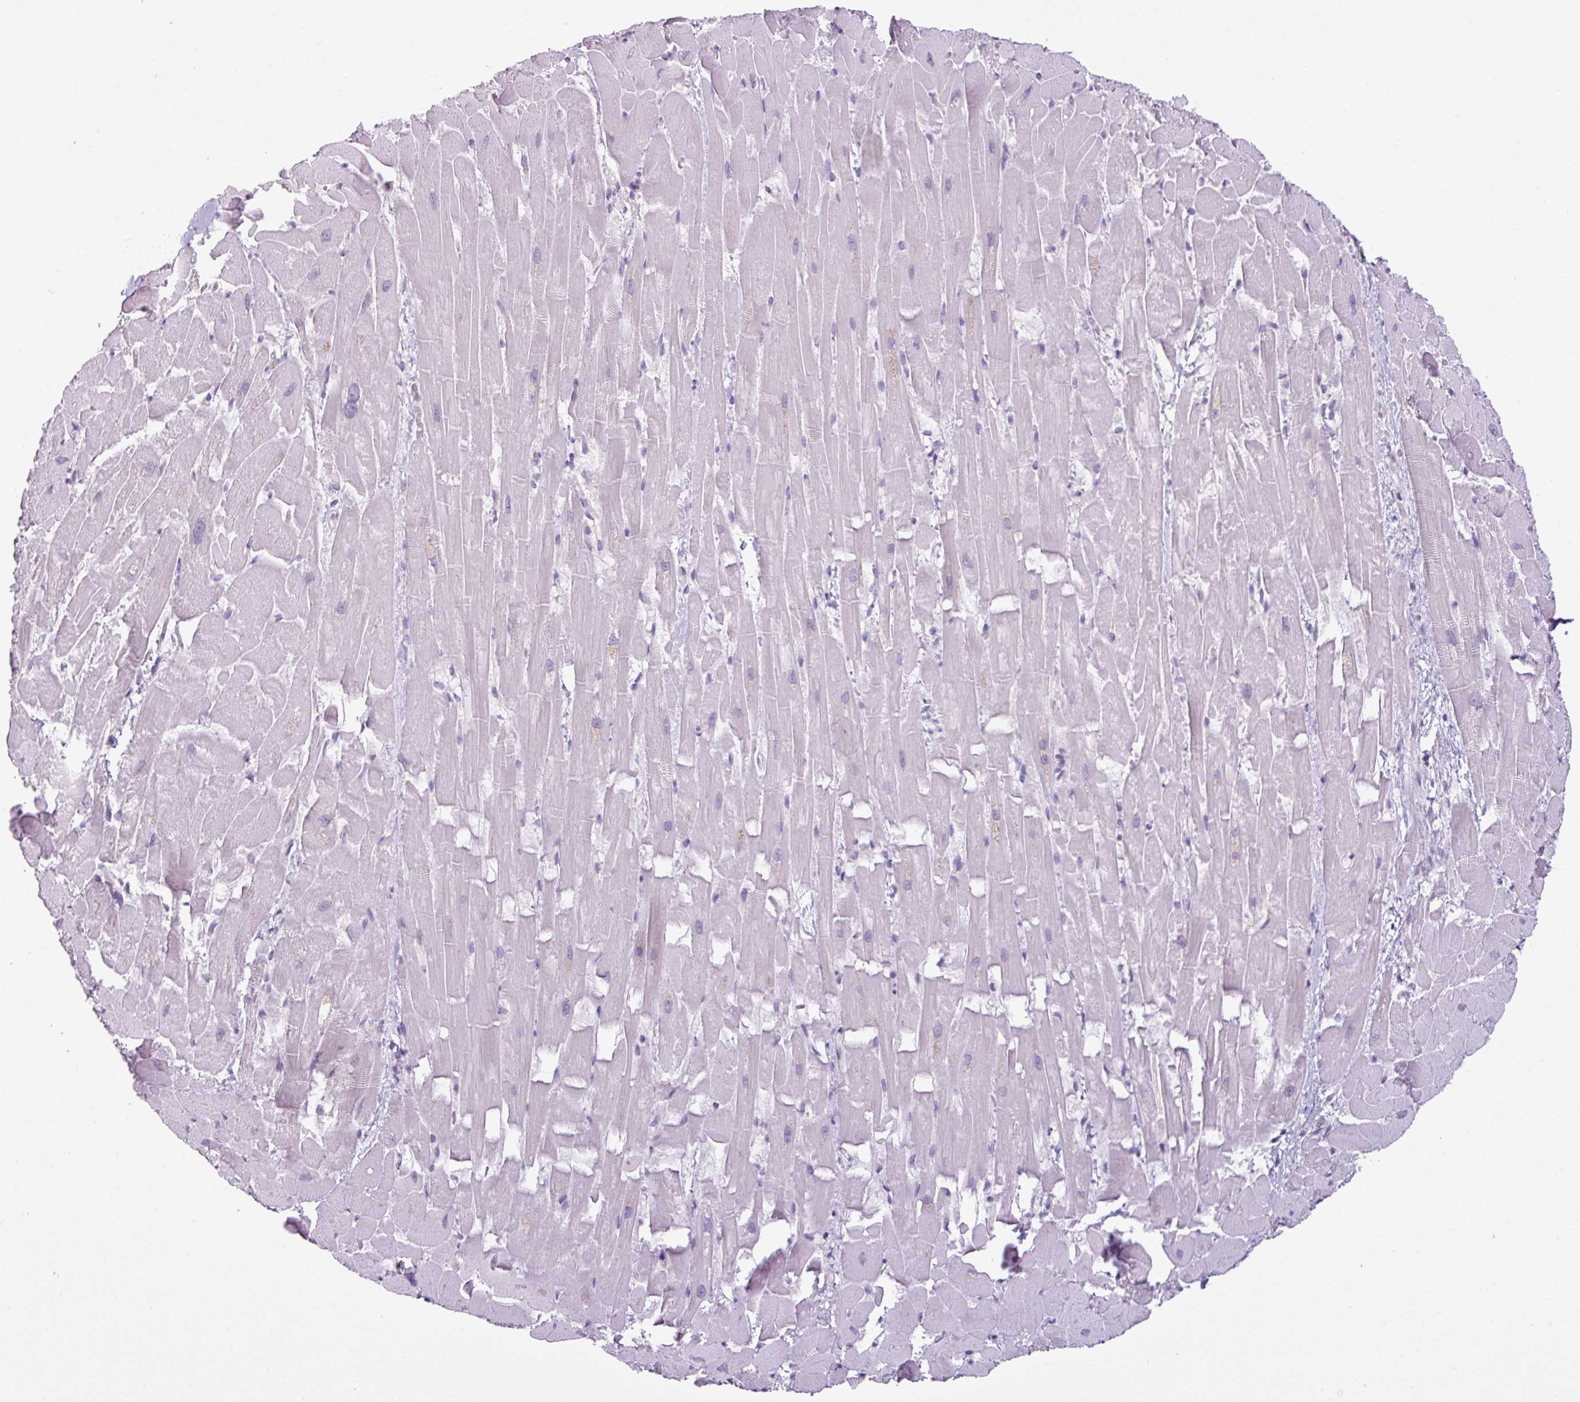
{"staining": {"intensity": "negative", "quantity": "none", "location": "none"}, "tissue": "heart muscle", "cell_type": "Cardiomyocytes", "image_type": "normal", "snomed": [{"axis": "morphology", "description": "Normal tissue, NOS"}, {"axis": "topography", "description": "Heart"}], "caption": "Immunohistochemical staining of normal human heart muscle shows no significant positivity in cardiomyocytes. (DAB (3,3'-diaminobenzidine) IHC, high magnification).", "gene": "TTLL12", "patient": {"sex": "male", "age": 37}}